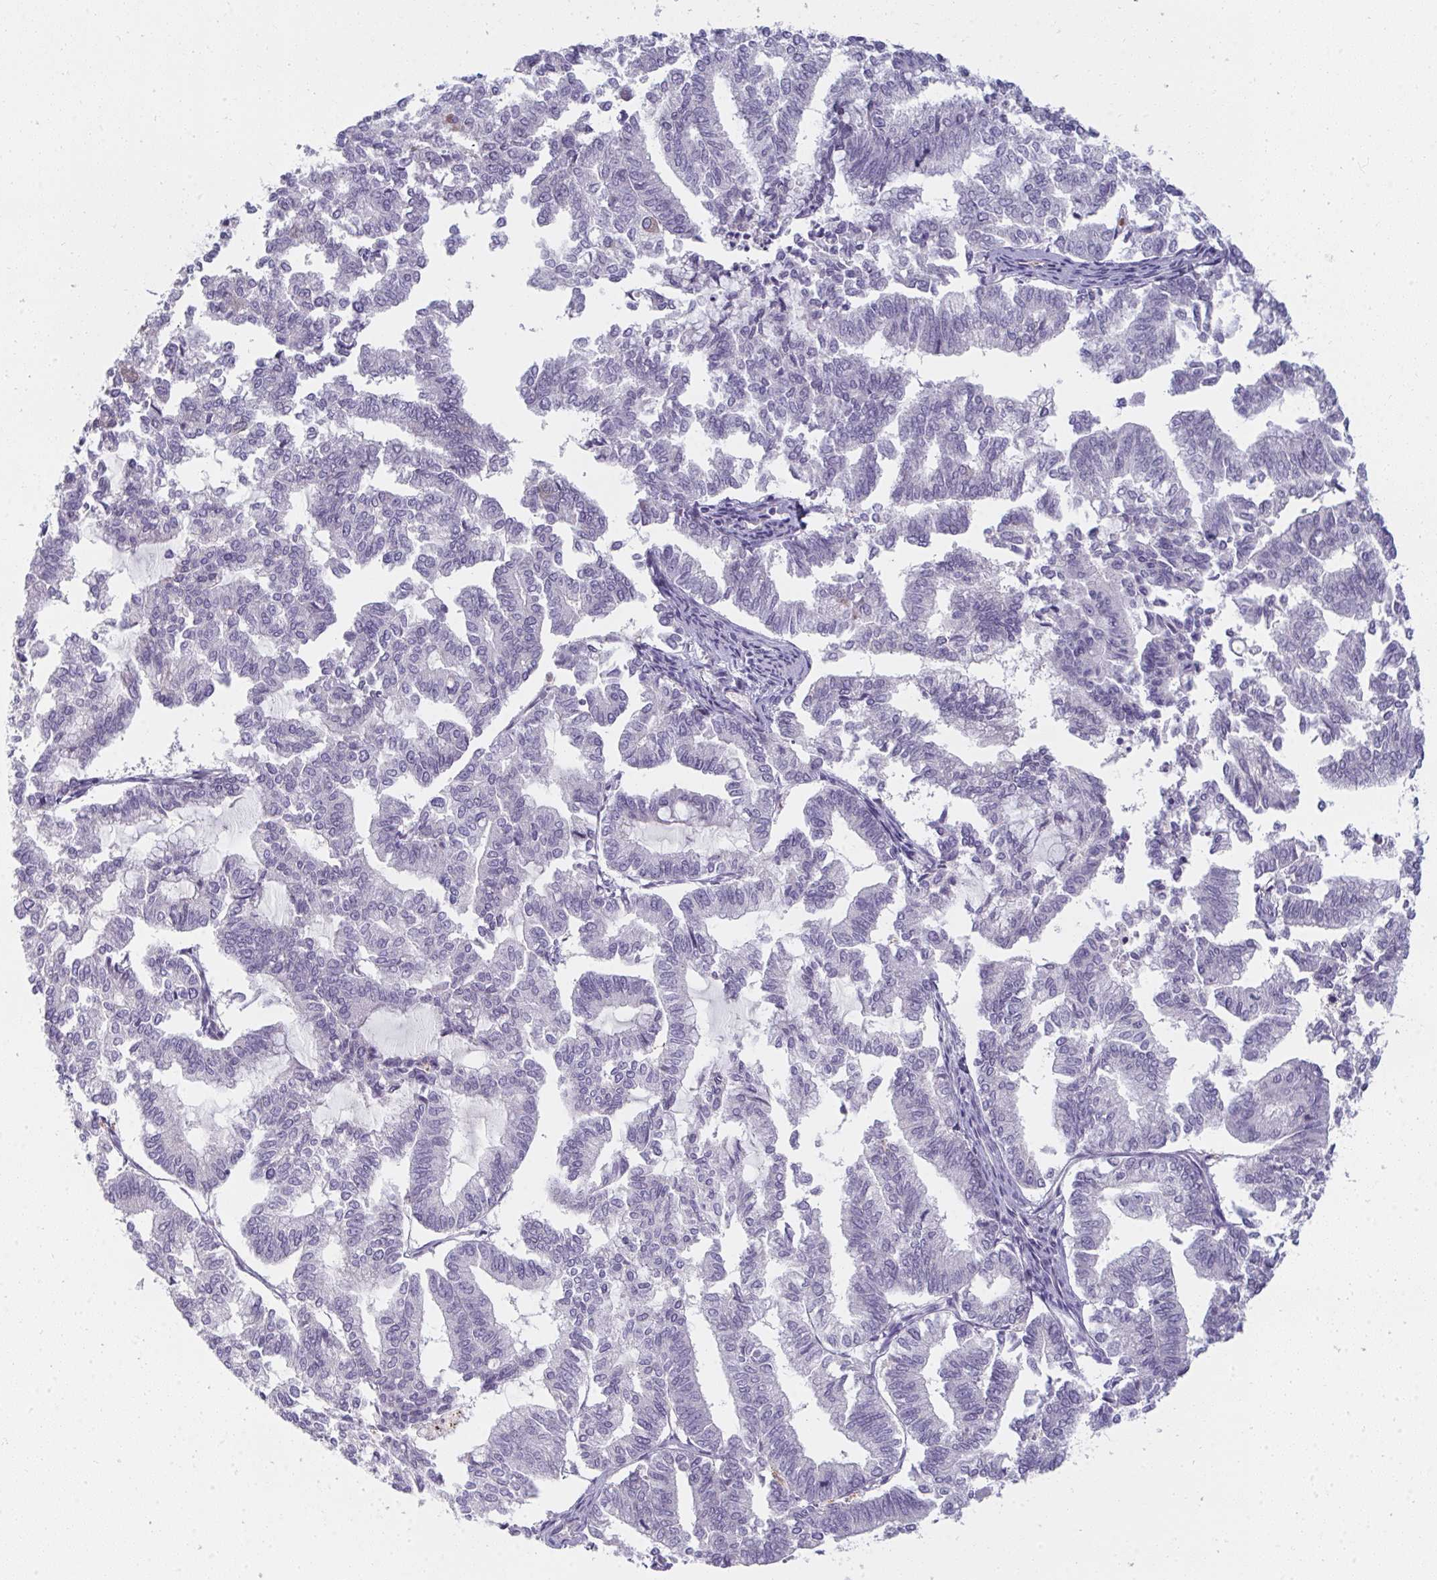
{"staining": {"intensity": "negative", "quantity": "none", "location": "none"}, "tissue": "endometrial cancer", "cell_type": "Tumor cells", "image_type": "cancer", "snomed": [{"axis": "morphology", "description": "Adenocarcinoma, NOS"}, {"axis": "topography", "description": "Endometrium"}], "caption": "High power microscopy photomicrograph of an immunohistochemistry (IHC) image of endometrial cancer (adenocarcinoma), revealing no significant positivity in tumor cells.", "gene": "SHB", "patient": {"sex": "female", "age": 79}}